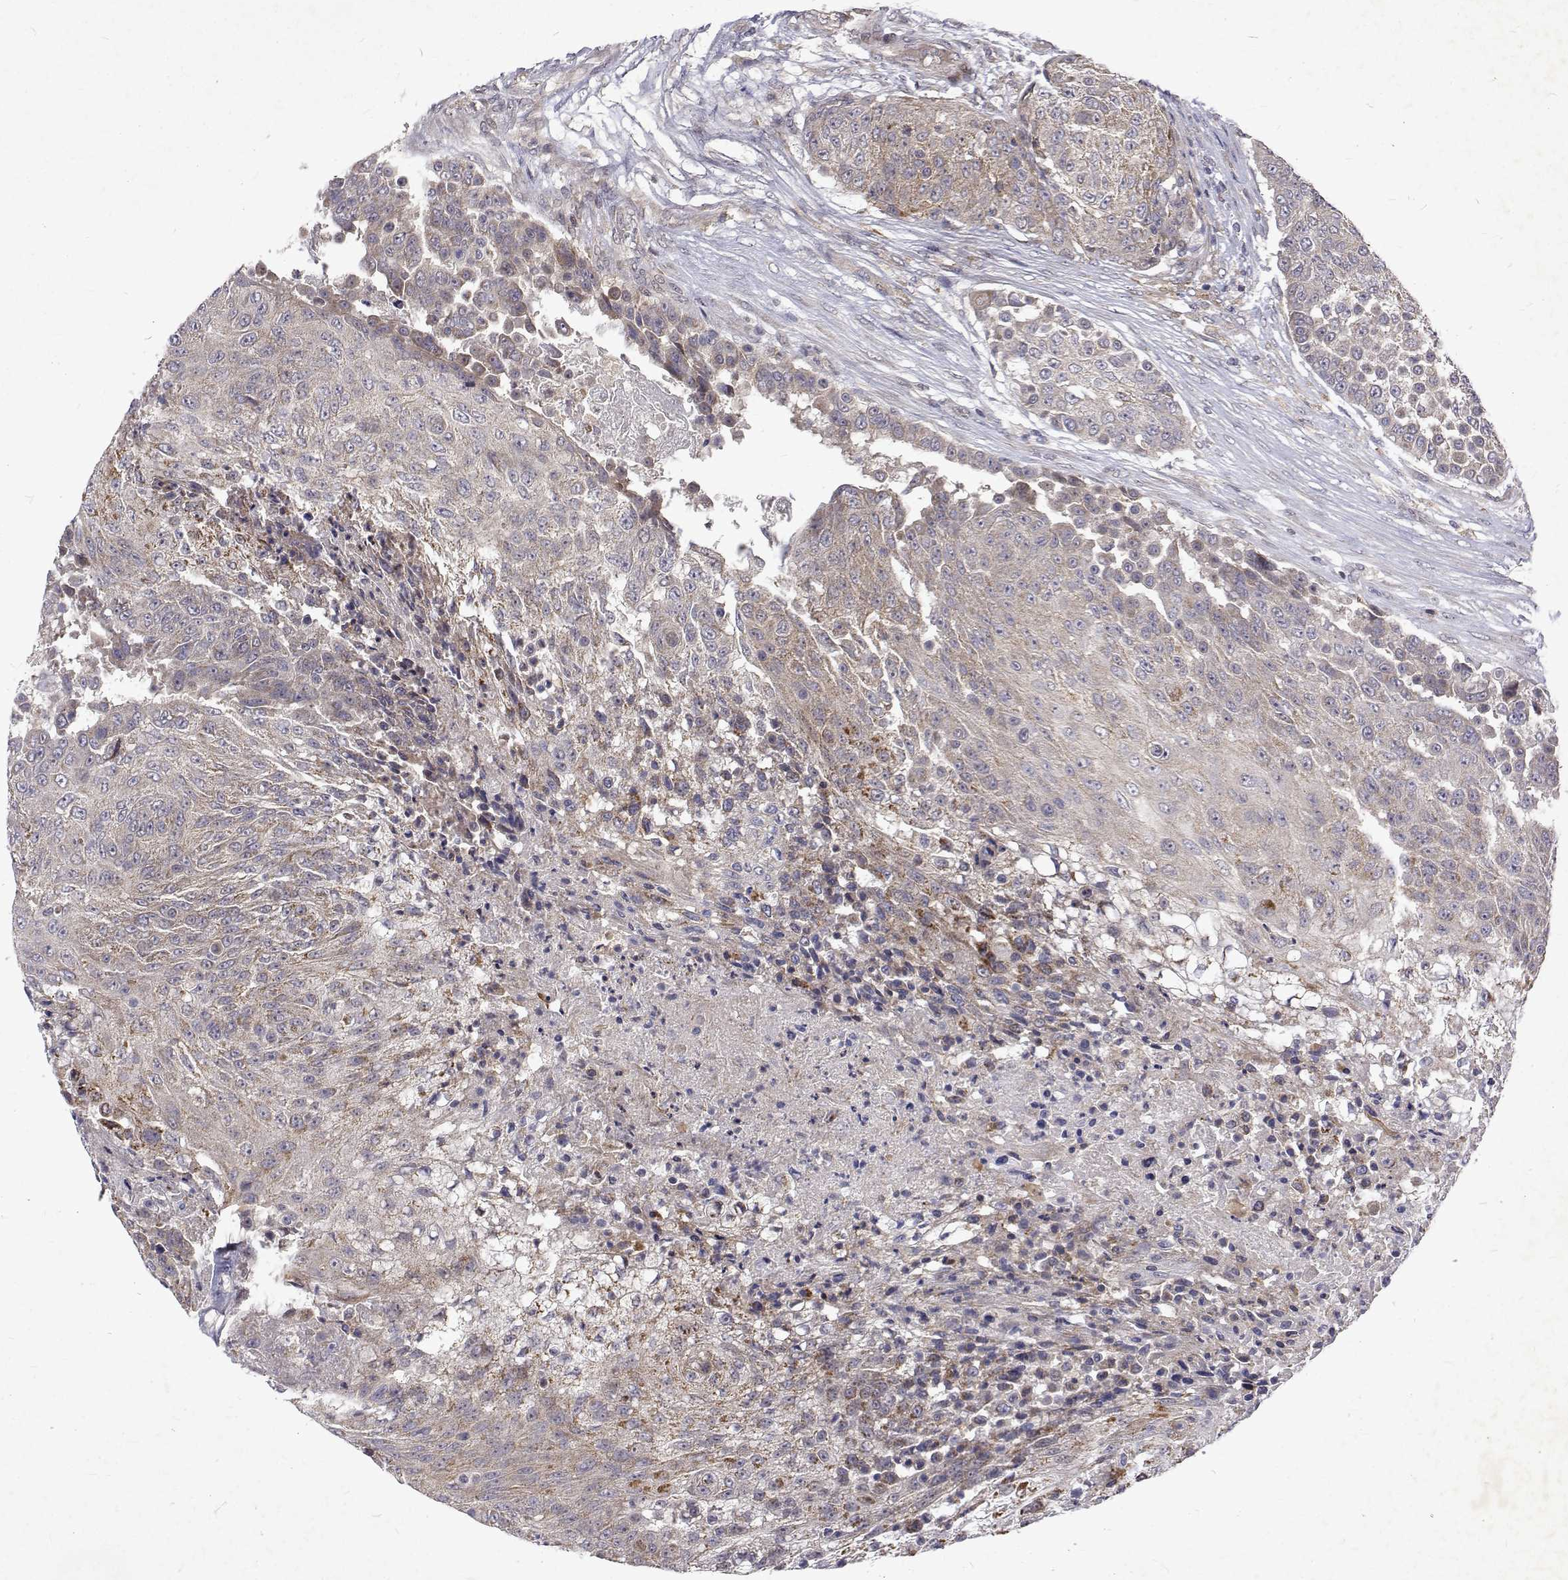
{"staining": {"intensity": "weak", "quantity": "25%-75%", "location": "cytoplasmic/membranous"}, "tissue": "urothelial cancer", "cell_type": "Tumor cells", "image_type": "cancer", "snomed": [{"axis": "morphology", "description": "Urothelial carcinoma, High grade"}, {"axis": "topography", "description": "Urinary bladder"}], "caption": "Tumor cells reveal low levels of weak cytoplasmic/membranous staining in approximately 25%-75% of cells in human high-grade urothelial carcinoma.", "gene": "ALKBH8", "patient": {"sex": "female", "age": 63}}